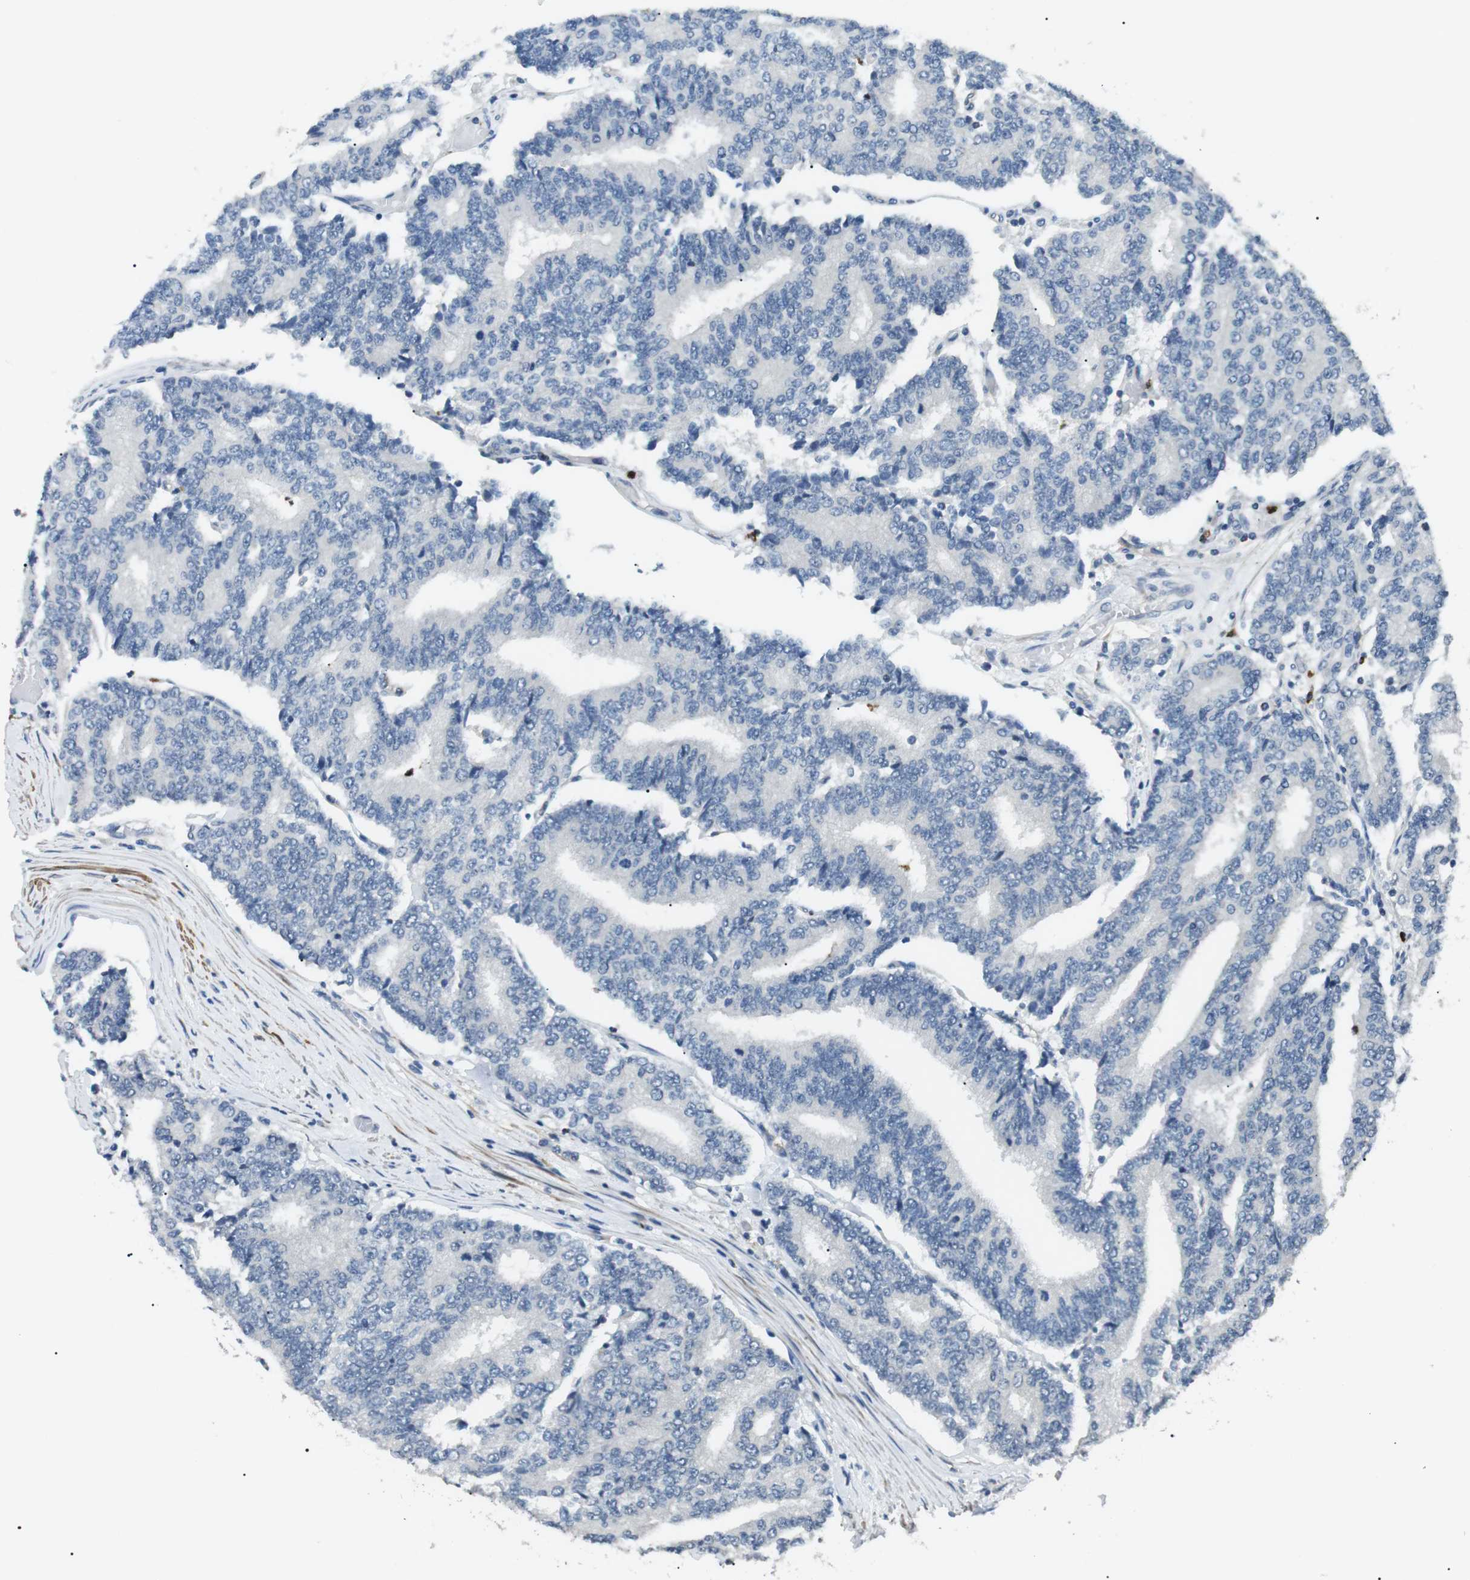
{"staining": {"intensity": "negative", "quantity": "none", "location": "none"}, "tissue": "prostate cancer", "cell_type": "Tumor cells", "image_type": "cancer", "snomed": [{"axis": "morphology", "description": "Normal tissue, NOS"}, {"axis": "morphology", "description": "Adenocarcinoma, High grade"}, {"axis": "topography", "description": "Prostate"}, {"axis": "topography", "description": "Seminal veicle"}], "caption": "Image shows no significant protein expression in tumor cells of prostate cancer.", "gene": "GZMM", "patient": {"sex": "male", "age": 55}}